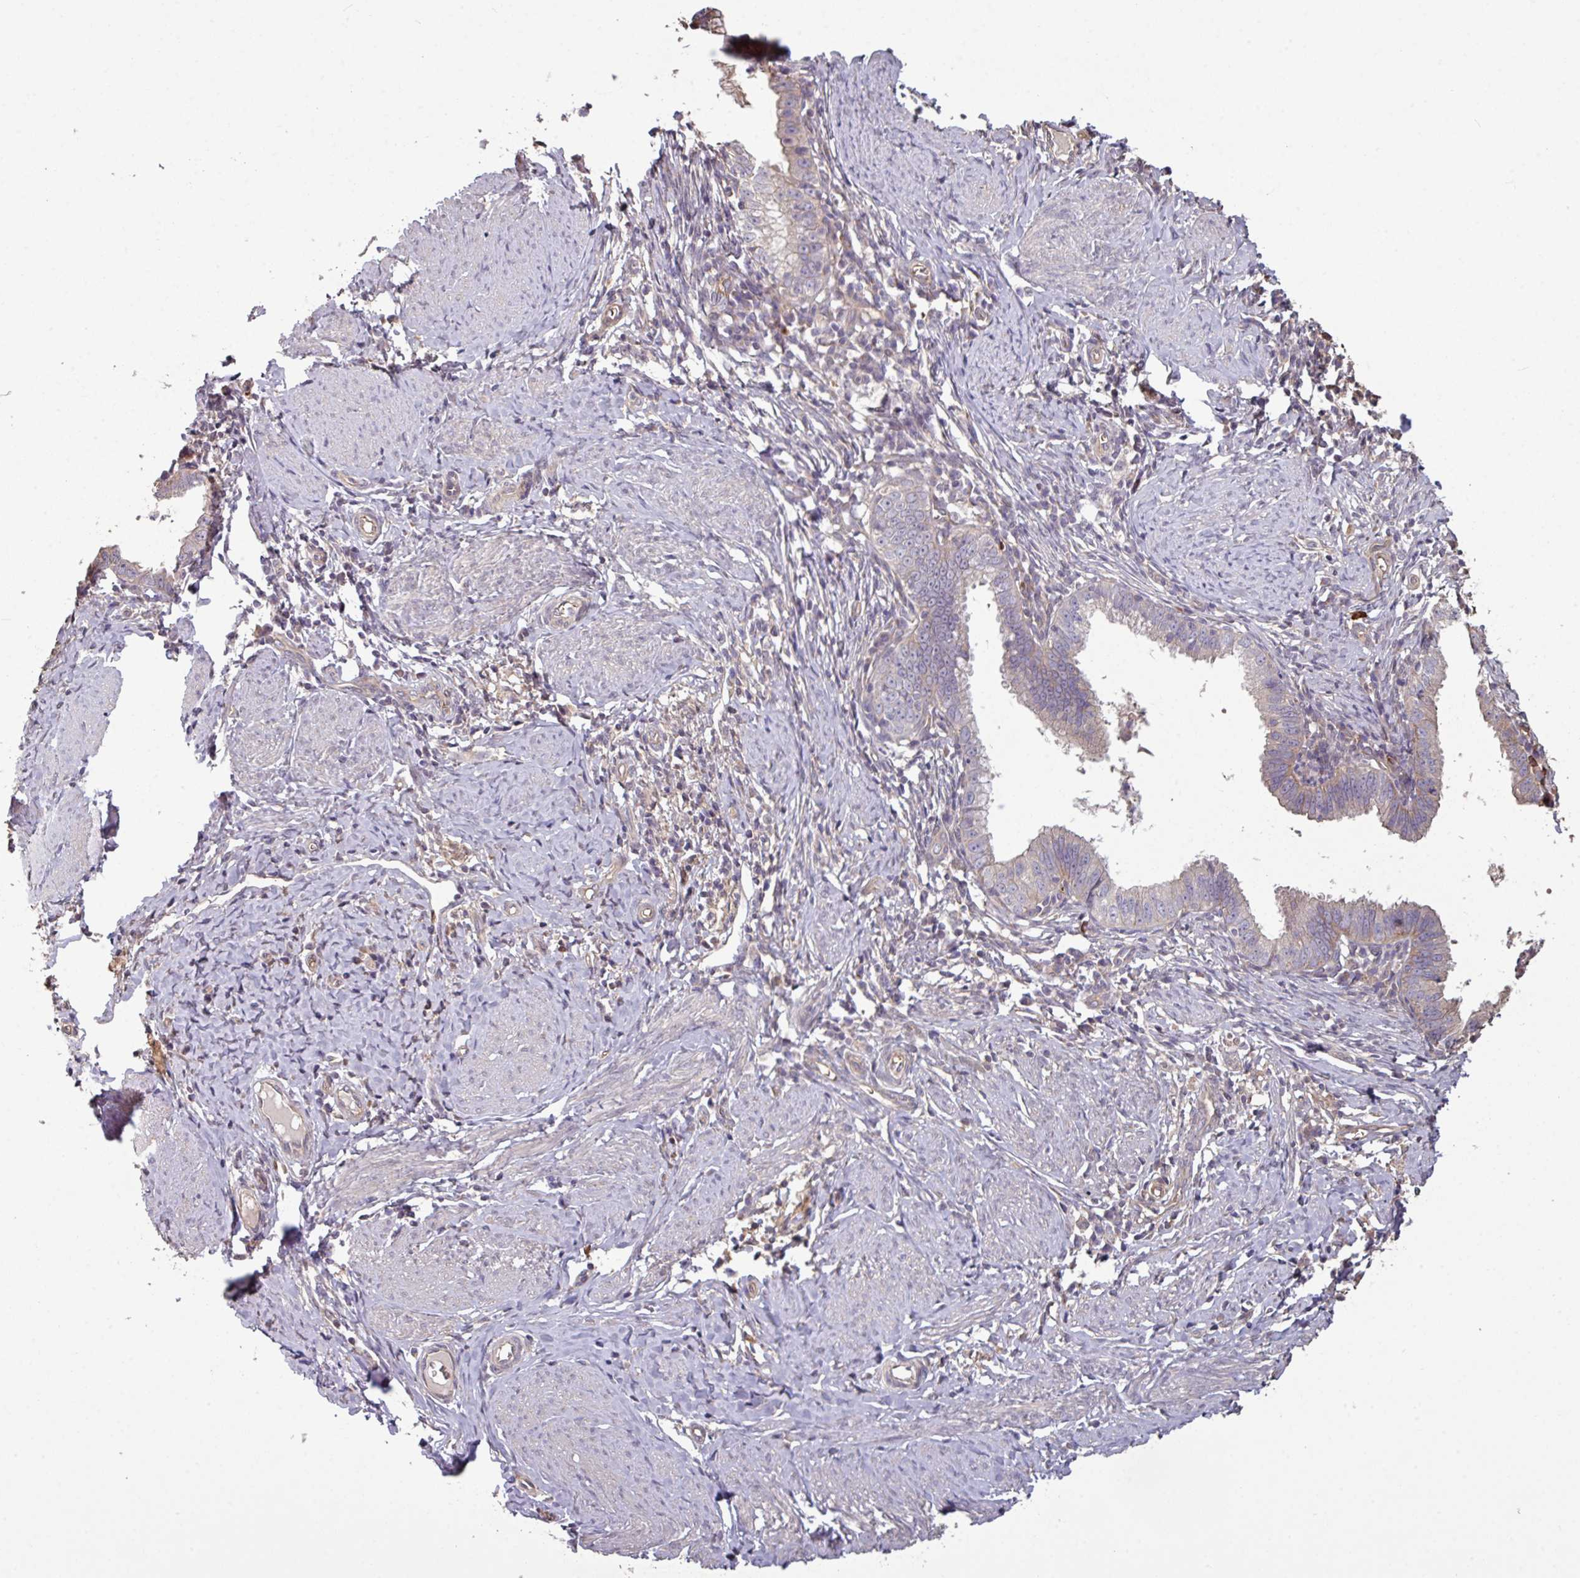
{"staining": {"intensity": "negative", "quantity": "none", "location": "none"}, "tissue": "cervical cancer", "cell_type": "Tumor cells", "image_type": "cancer", "snomed": [{"axis": "morphology", "description": "Adenocarcinoma, NOS"}, {"axis": "topography", "description": "Cervix"}], "caption": "This is an IHC micrograph of human adenocarcinoma (cervical). There is no staining in tumor cells.", "gene": "NHSL2", "patient": {"sex": "female", "age": 36}}